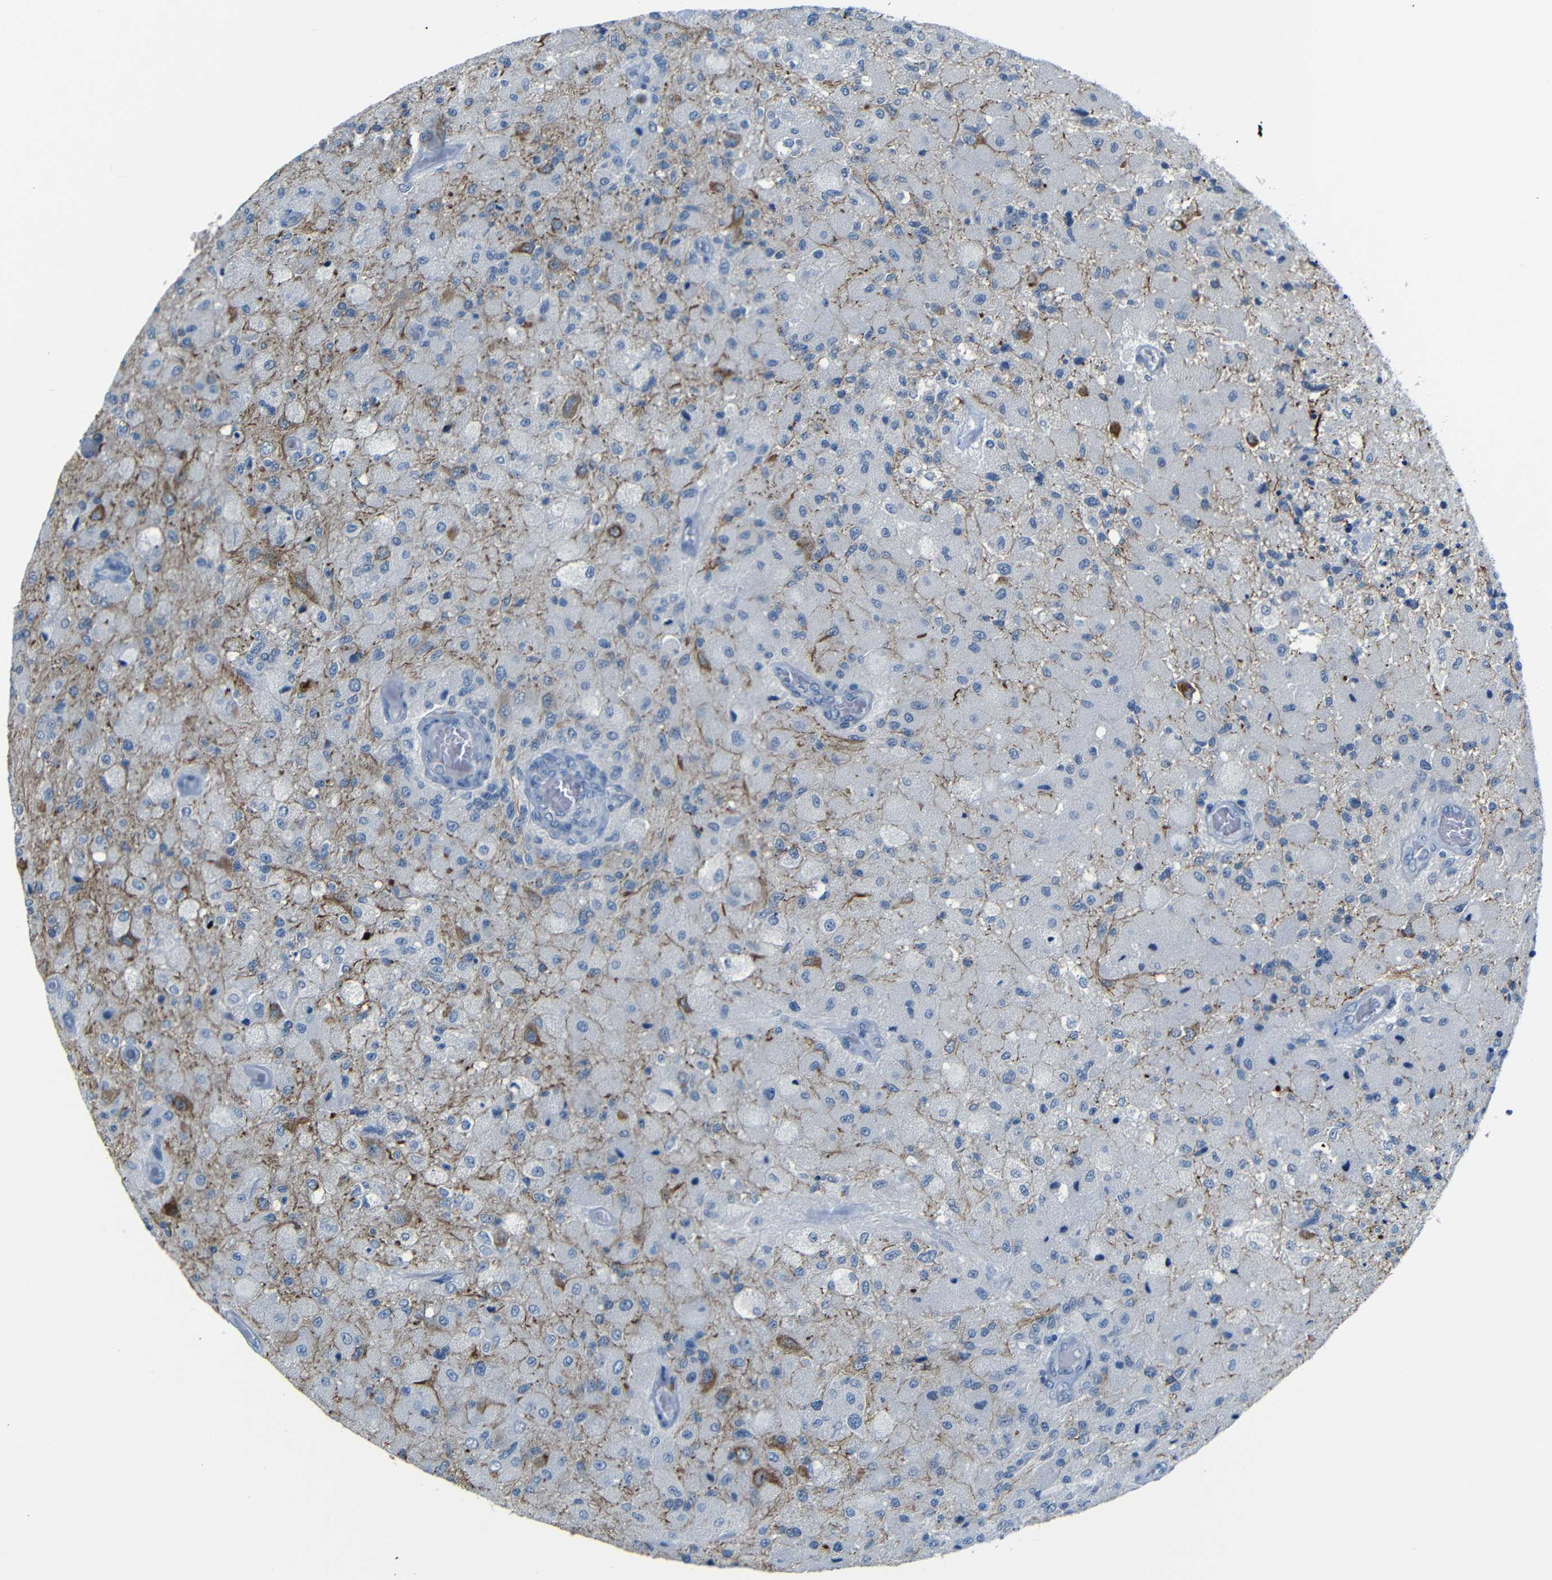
{"staining": {"intensity": "strong", "quantity": "<25%", "location": "cytoplasmic/membranous"}, "tissue": "glioma", "cell_type": "Tumor cells", "image_type": "cancer", "snomed": [{"axis": "morphology", "description": "Normal tissue, NOS"}, {"axis": "morphology", "description": "Glioma, malignant, High grade"}, {"axis": "topography", "description": "Cerebral cortex"}], "caption": "This image demonstrates immunohistochemistry (IHC) staining of glioma, with medium strong cytoplasmic/membranous expression in approximately <25% of tumor cells.", "gene": "ANK3", "patient": {"sex": "male", "age": 77}}